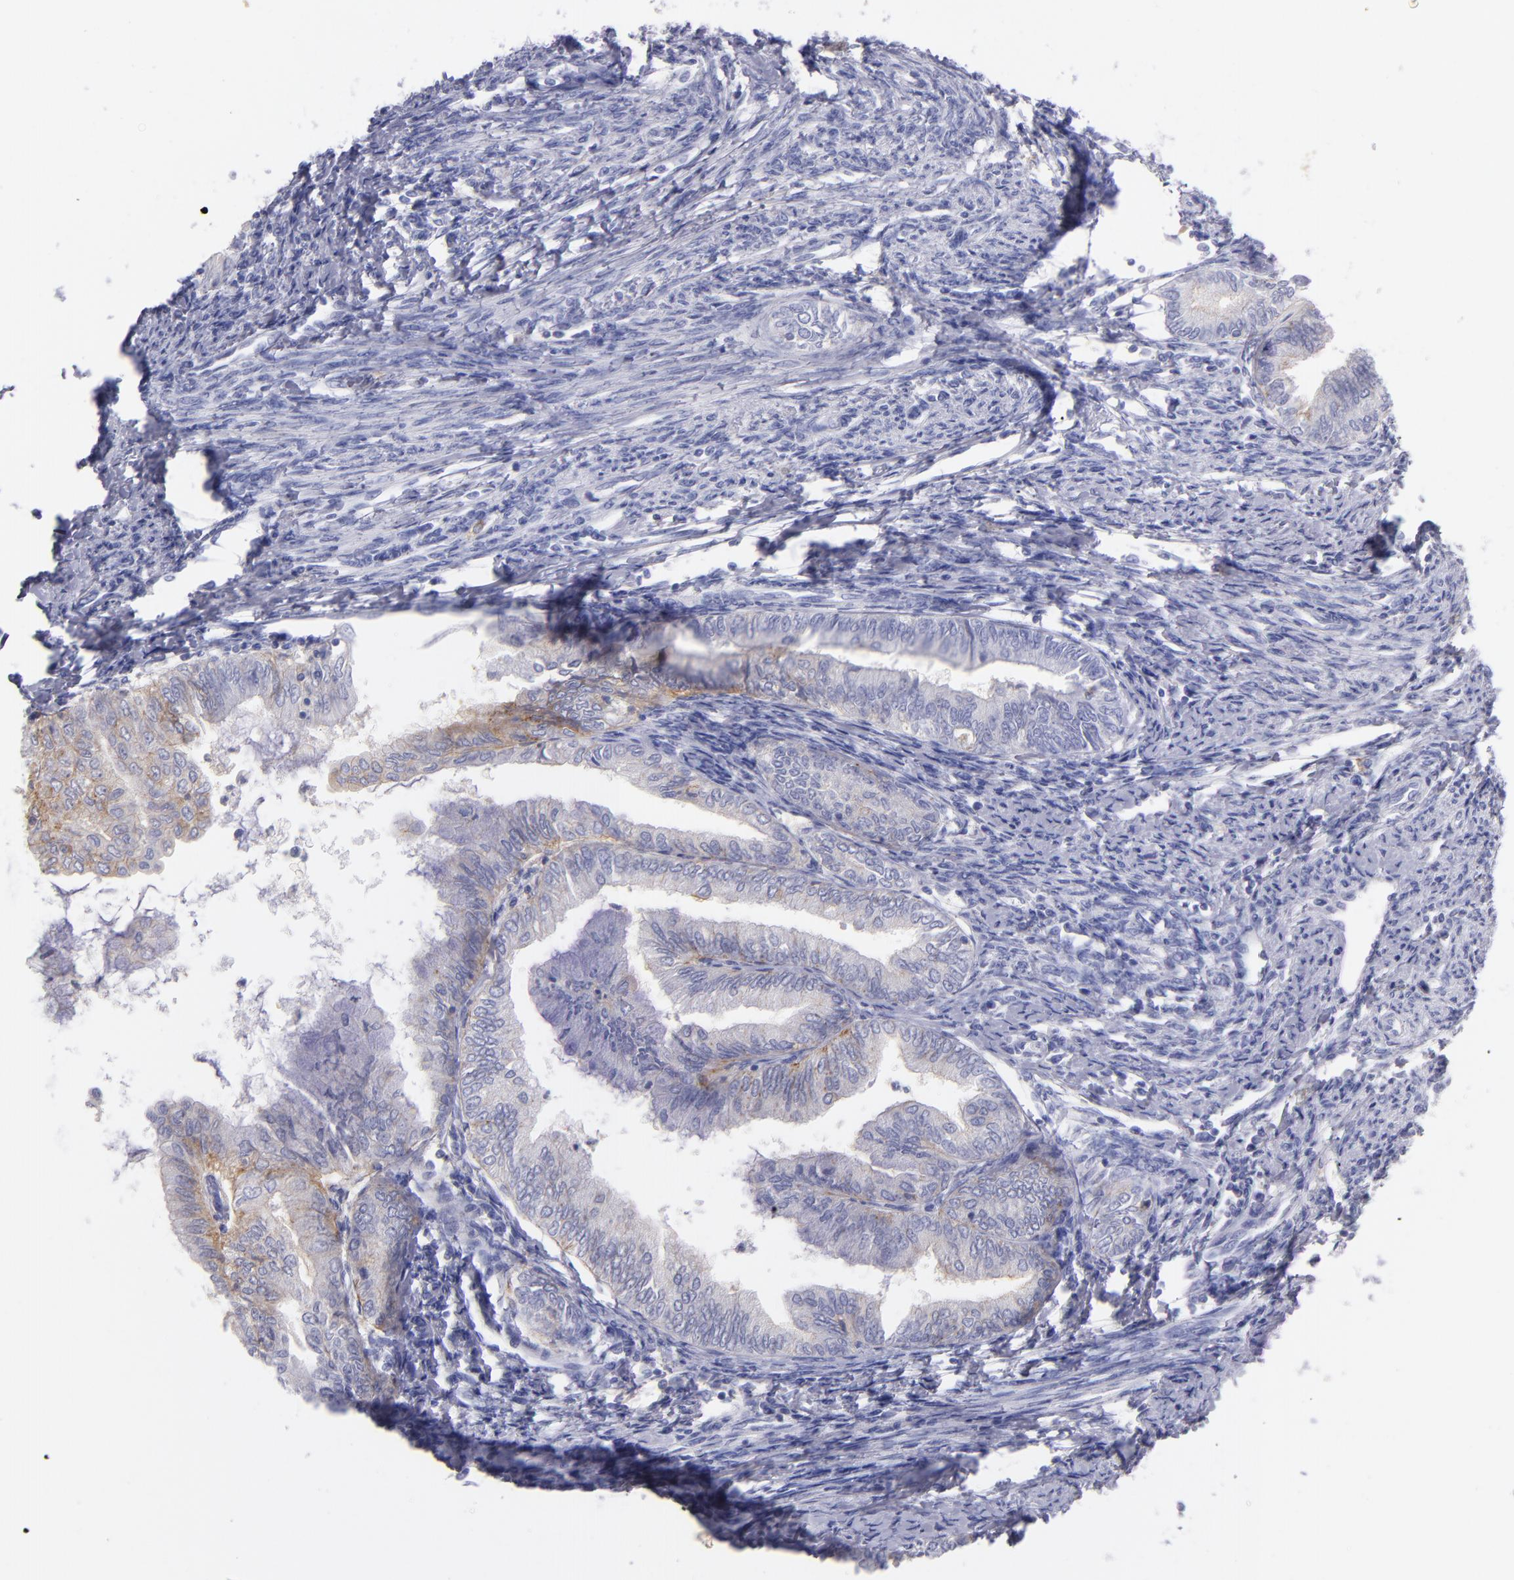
{"staining": {"intensity": "moderate", "quantity": "<25%", "location": "cytoplasmic/membranous"}, "tissue": "endometrial cancer", "cell_type": "Tumor cells", "image_type": "cancer", "snomed": [{"axis": "morphology", "description": "Adenocarcinoma, NOS"}, {"axis": "topography", "description": "Endometrium"}], "caption": "The photomicrograph reveals staining of endometrial cancer (adenocarcinoma), revealing moderate cytoplasmic/membranous protein expression (brown color) within tumor cells. Using DAB (3,3'-diaminobenzidine) (brown) and hematoxylin (blue) stains, captured at high magnification using brightfield microscopy.", "gene": "CD82", "patient": {"sex": "female", "age": 66}}